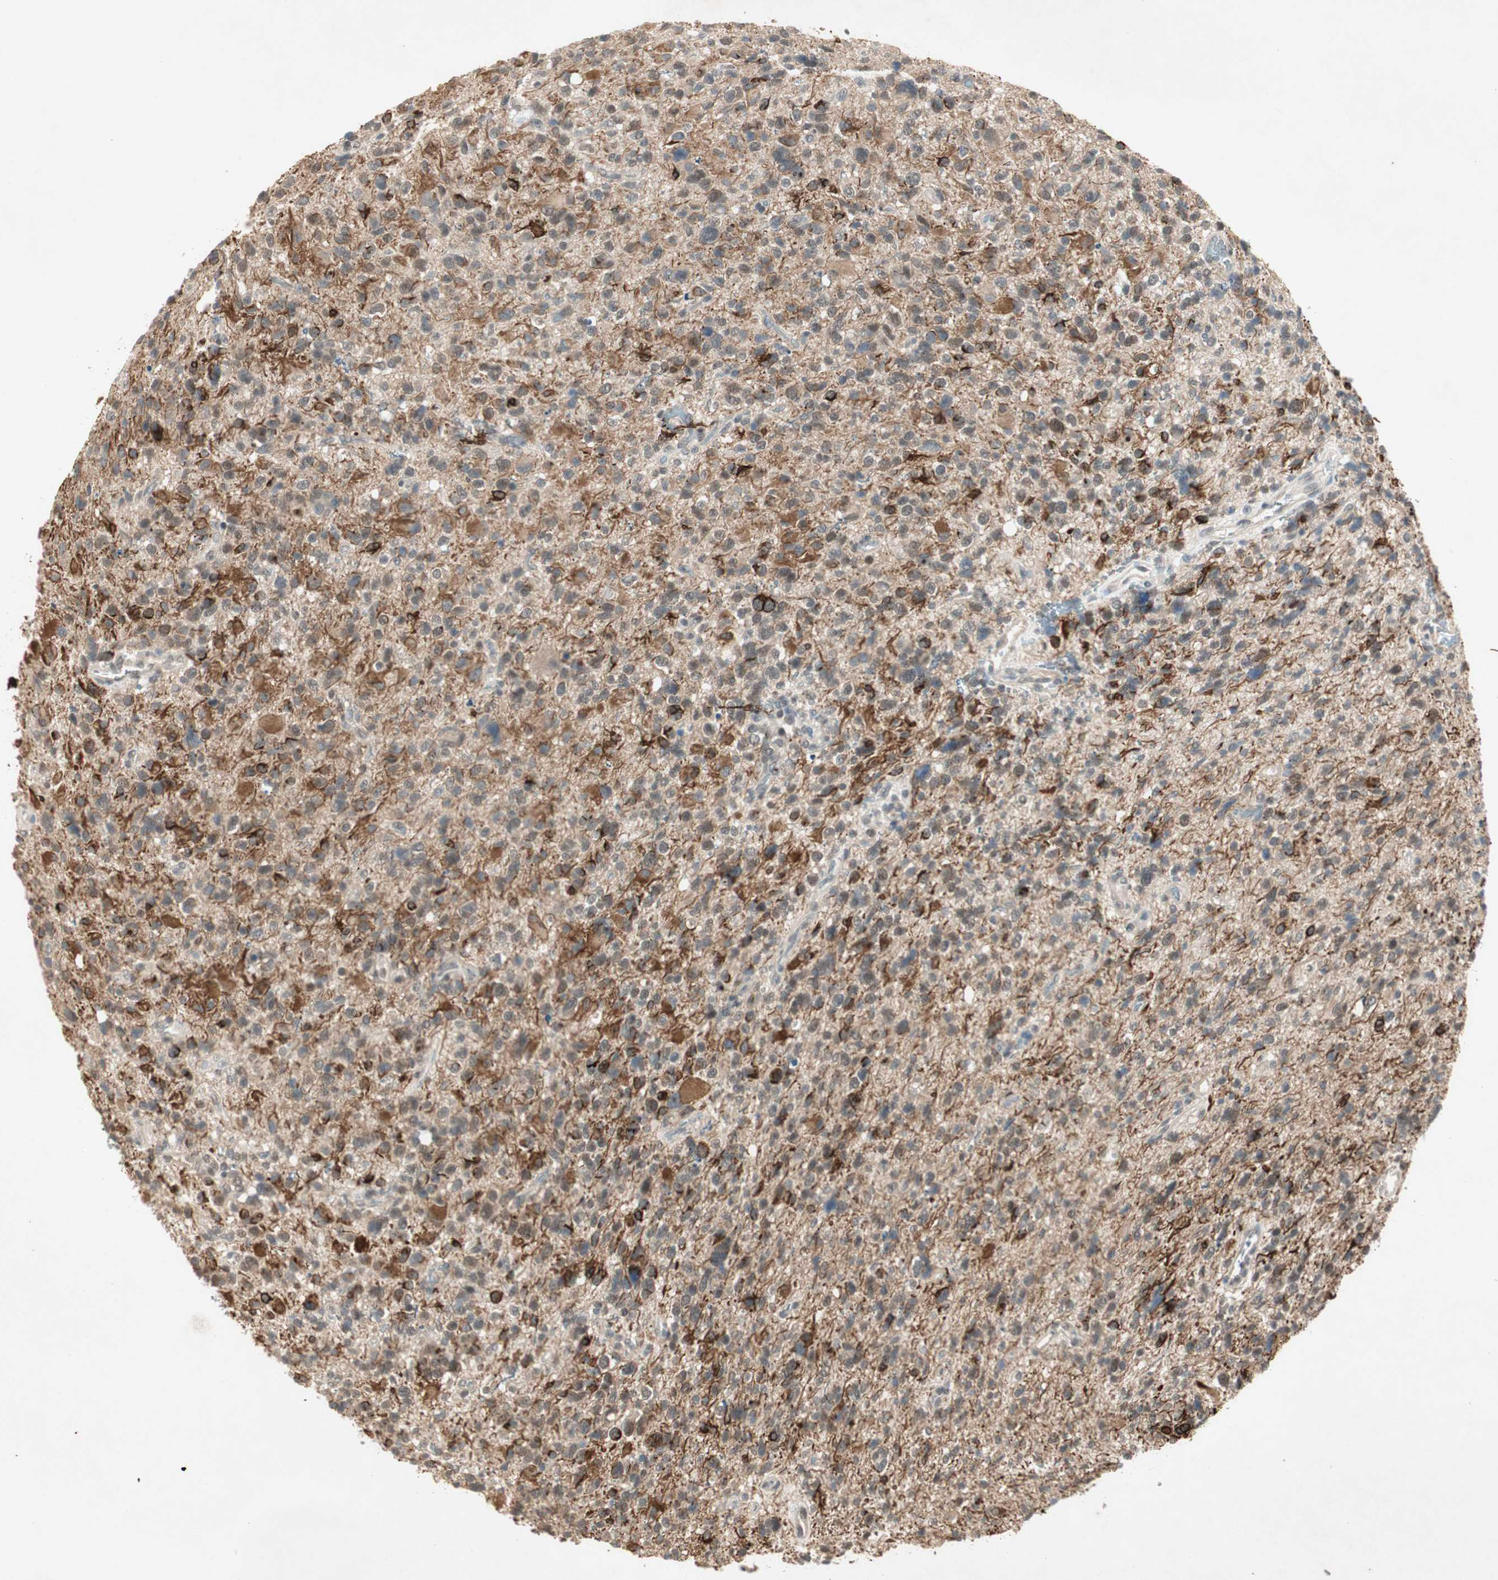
{"staining": {"intensity": "strong", "quantity": "<25%", "location": "cytoplasmic/membranous"}, "tissue": "glioma", "cell_type": "Tumor cells", "image_type": "cancer", "snomed": [{"axis": "morphology", "description": "Glioma, malignant, High grade"}, {"axis": "topography", "description": "Brain"}], "caption": "The micrograph shows a brown stain indicating the presence of a protein in the cytoplasmic/membranous of tumor cells in high-grade glioma (malignant).", "gene": "RNGTT", "patient": {"sex": "male", "age": 48}}